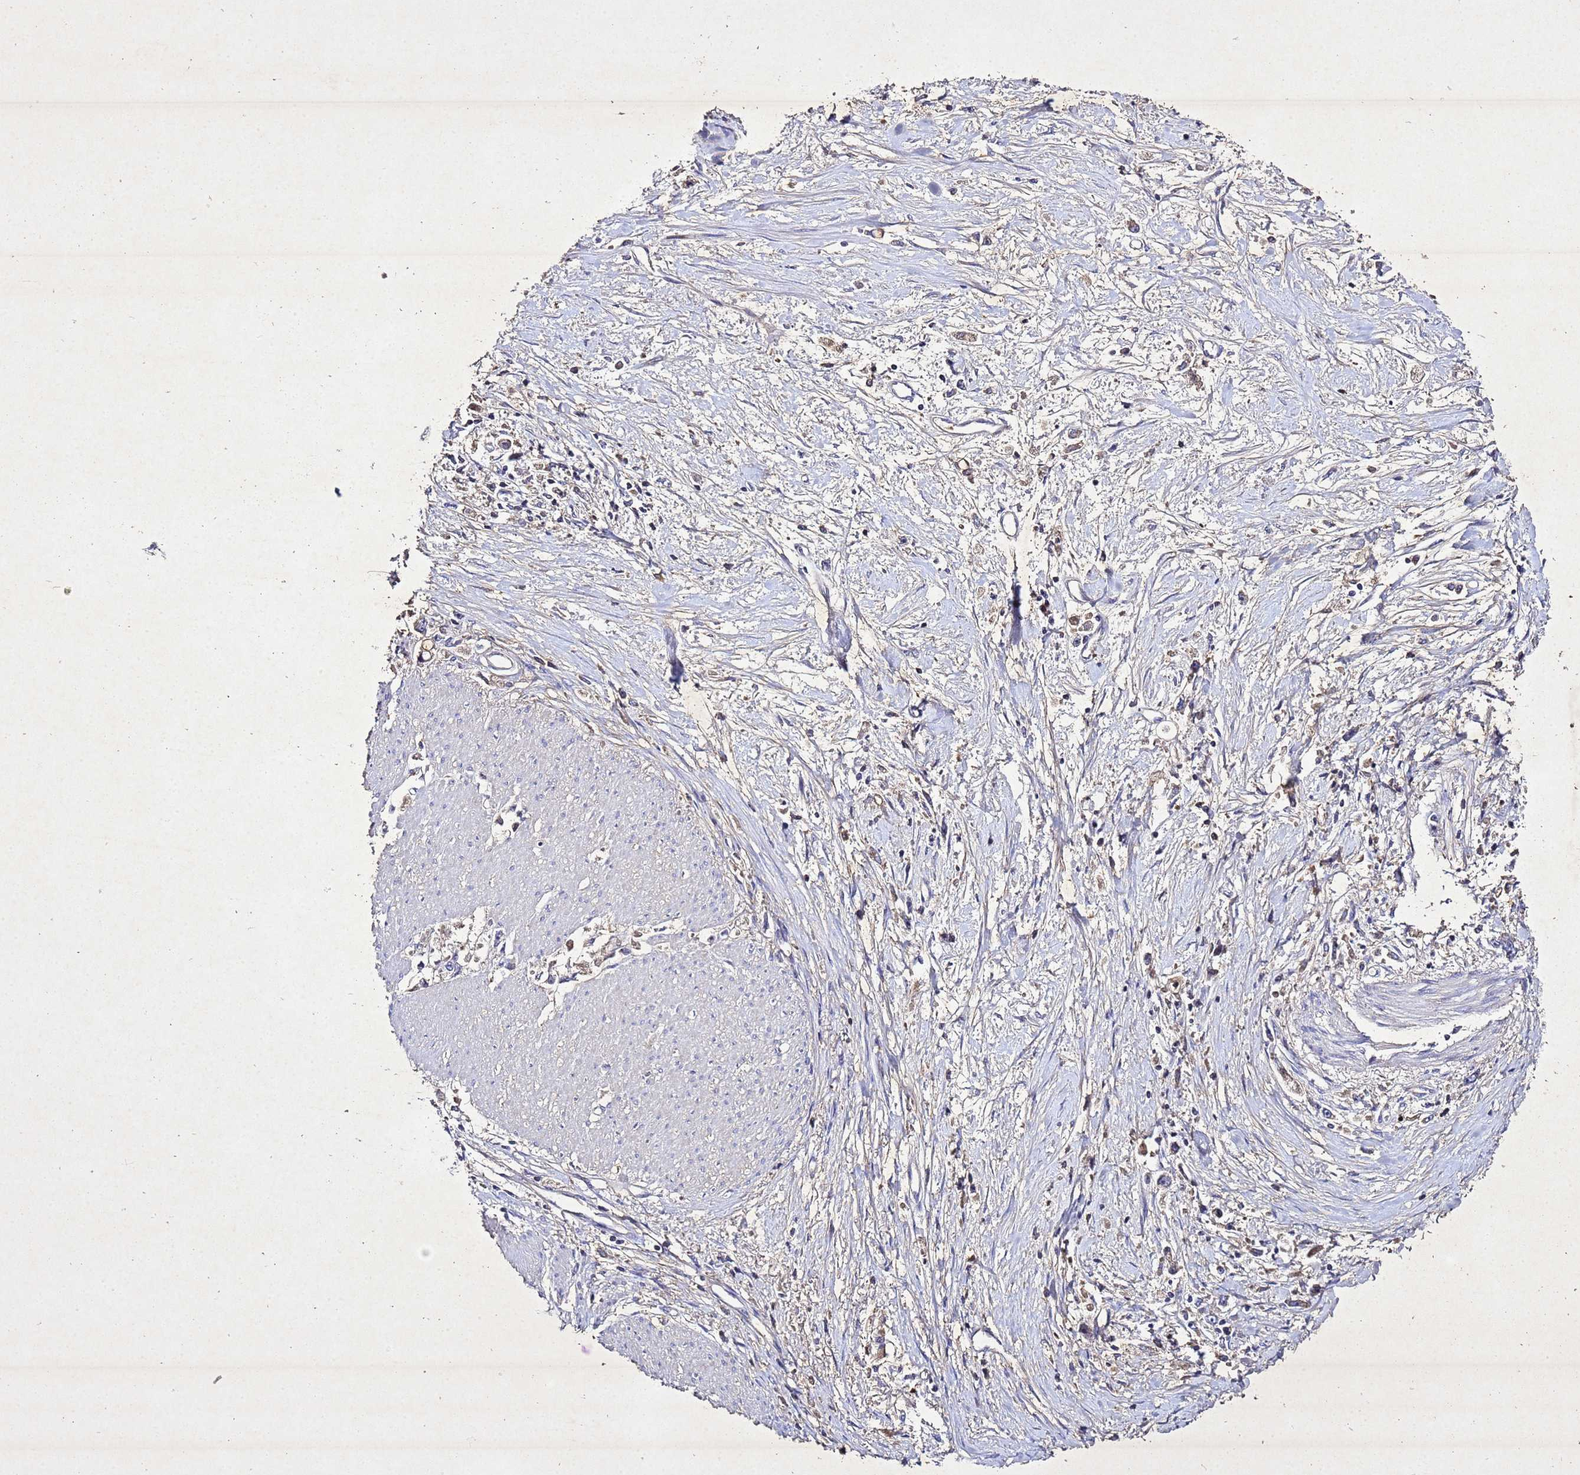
{"staining": {"intensity": "negative", "quantity": "none", "location": "none"}, "tissue": "stomach cancer", "cell_type": "Tumor cells", "image_type": "cancer", "snomed": [{"axis": "morphology", "description": "Adenocarcinoma, NOS"}, {"axis": "topography", "description": "Stomach"}], "caption": "IHC histopathology image of neoplastic tissue: adenocarcinoma (stomach) stained with DAB displays no significant protein positivity in tumor cells.", "gene": "SV2B", "patient": {"sex": "female", "age": 59}}